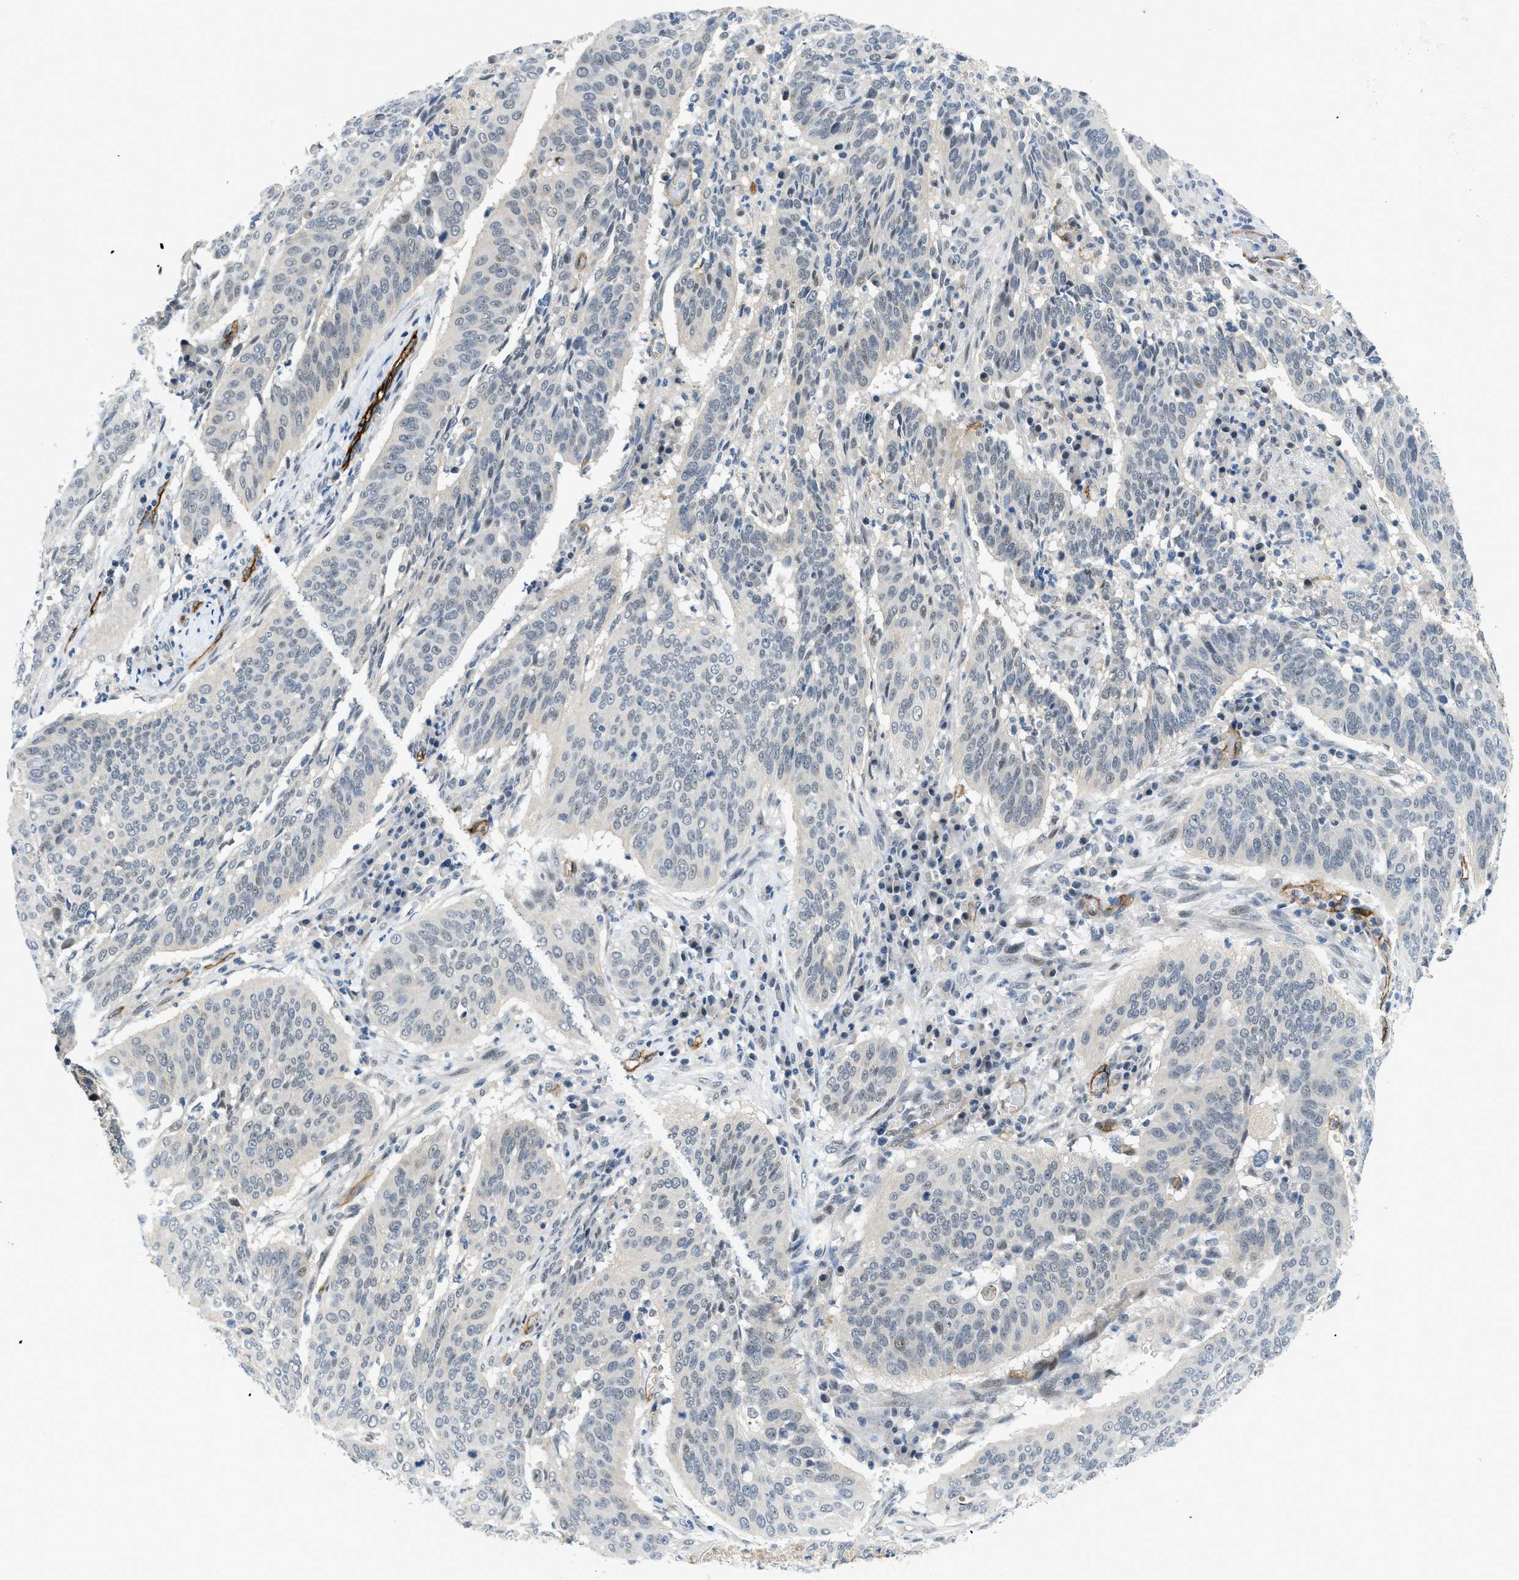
{"staining": {"intensity": "negative", "quantity": "none", "location": "none"}, "tissue": "cervical cancer", "cell_type": "Tumor cells", "image_type": "cancer", "snomed": [{"axis": "morphology", "description": "Normal tissue, NOS"}, {"axis": "morphology", "description": "Squamous cell carcinoma, NOS"}, {"axis": "topography", "description": "Cervix"}], "caption": "Tumor cells are negative for protein expression in human cervical cancer. The staining was performed using DAB to visualize the protein expression in brown, while the nuclei were stained in blue with hematoxylin (Magnification: 20x).", "gene": "SLCO2A1", "patient": {"sex": "female", "age": 39}}